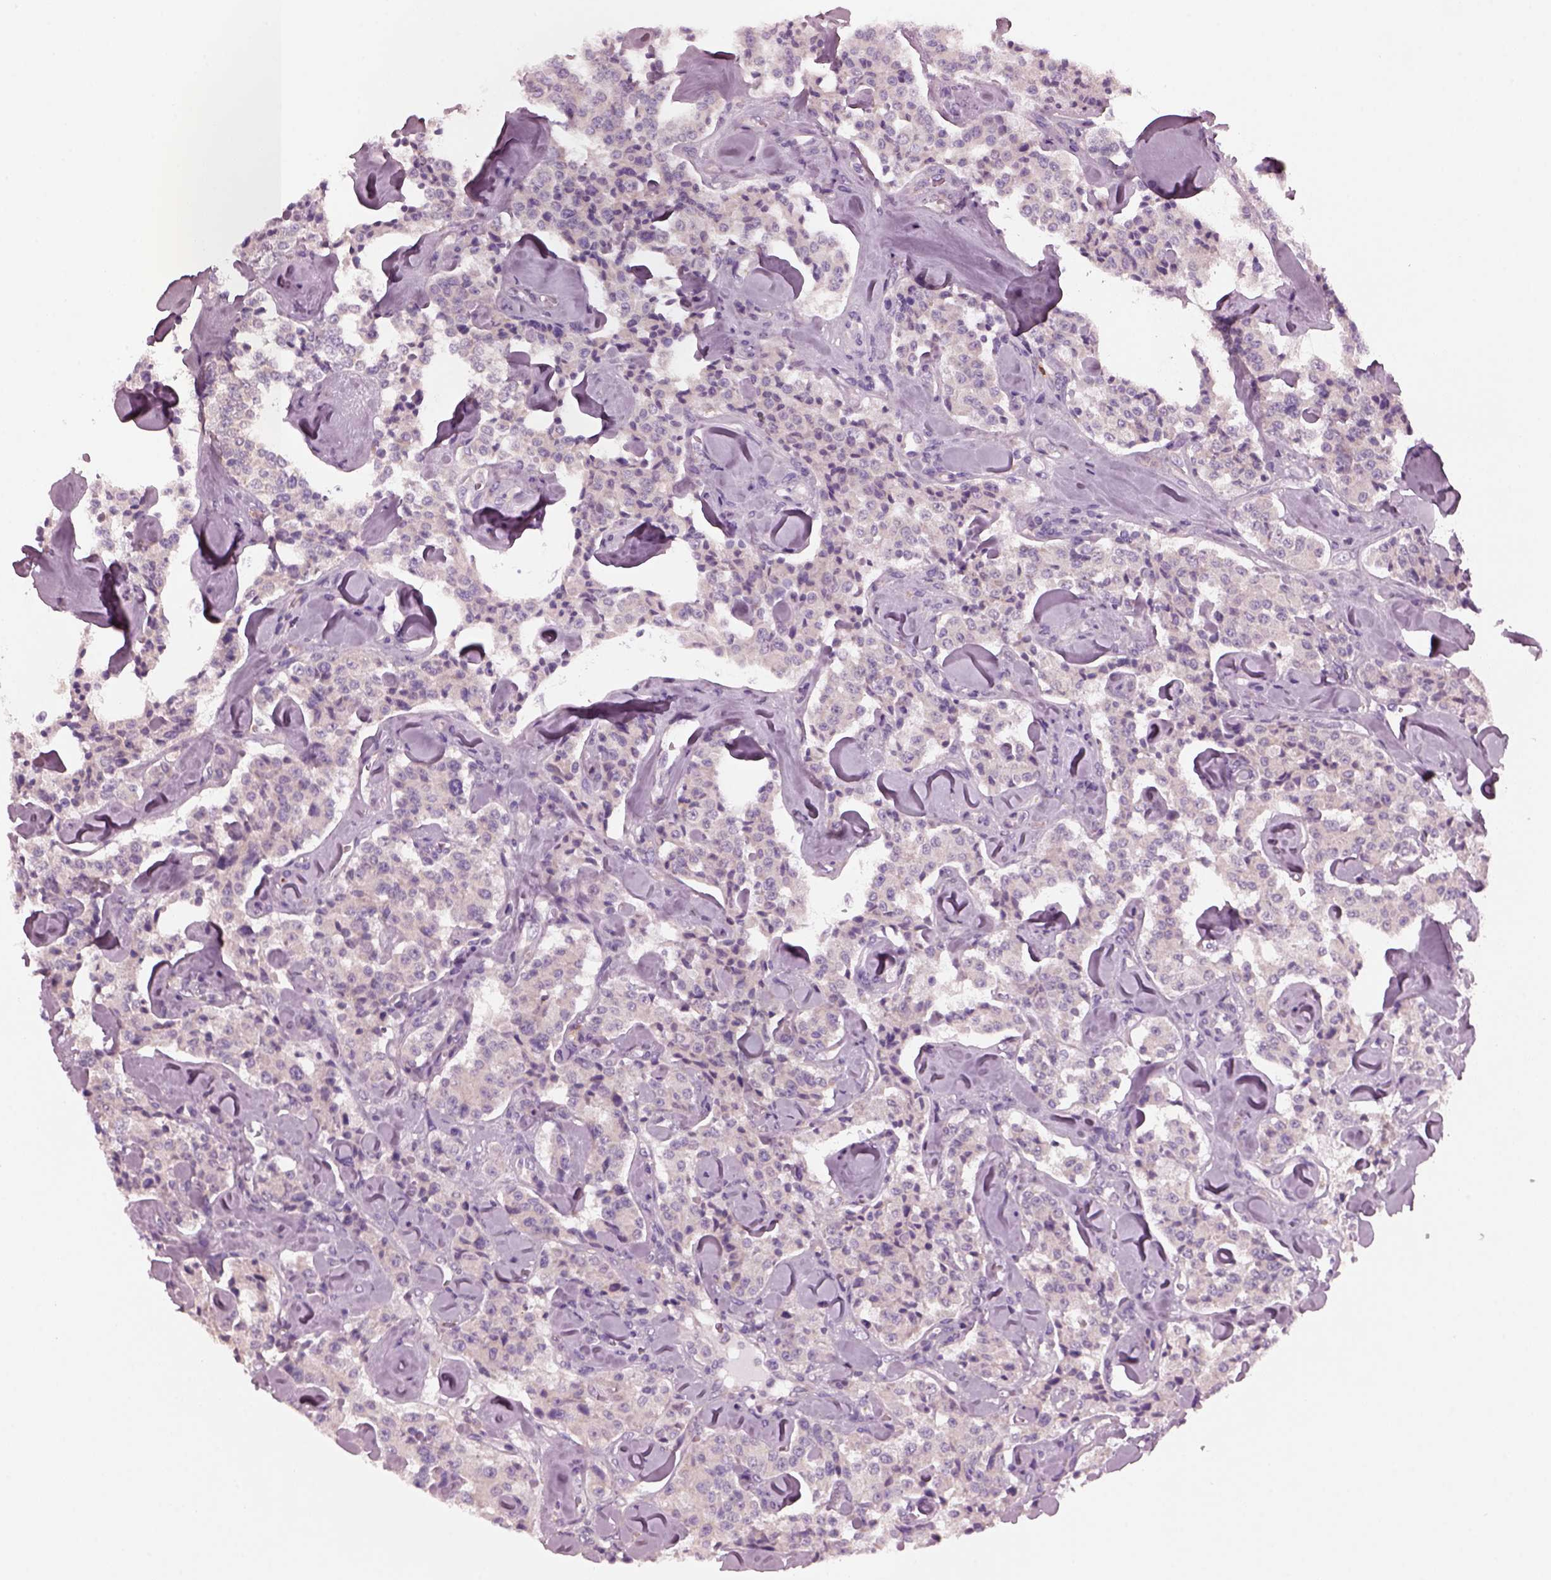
{"staining": {"intensity": "weak", "quantity": "<25%", "location": "cytoplasmic/membranous"}, "tissue": "carcinoid", "cell_type": "Tumor cells", "image_type": "cancer", "snomed": [{"axis": "morphology", "description": "Carcinoid, malignant, NOS"}, {"axis": "topography", "description": "Pancreas"}], "caption": "DAB (3,3'-diaminobenzidine) immunohistochemical staining of carcinoid displays no significant staining in tumor cells. (Brightfield microscopy of DAB (3,3'-diaminobenzidine) immunohistochemistry at high magnification).", "gene": "AP4M1", "patient": {"sex": "male", "age": 41}}